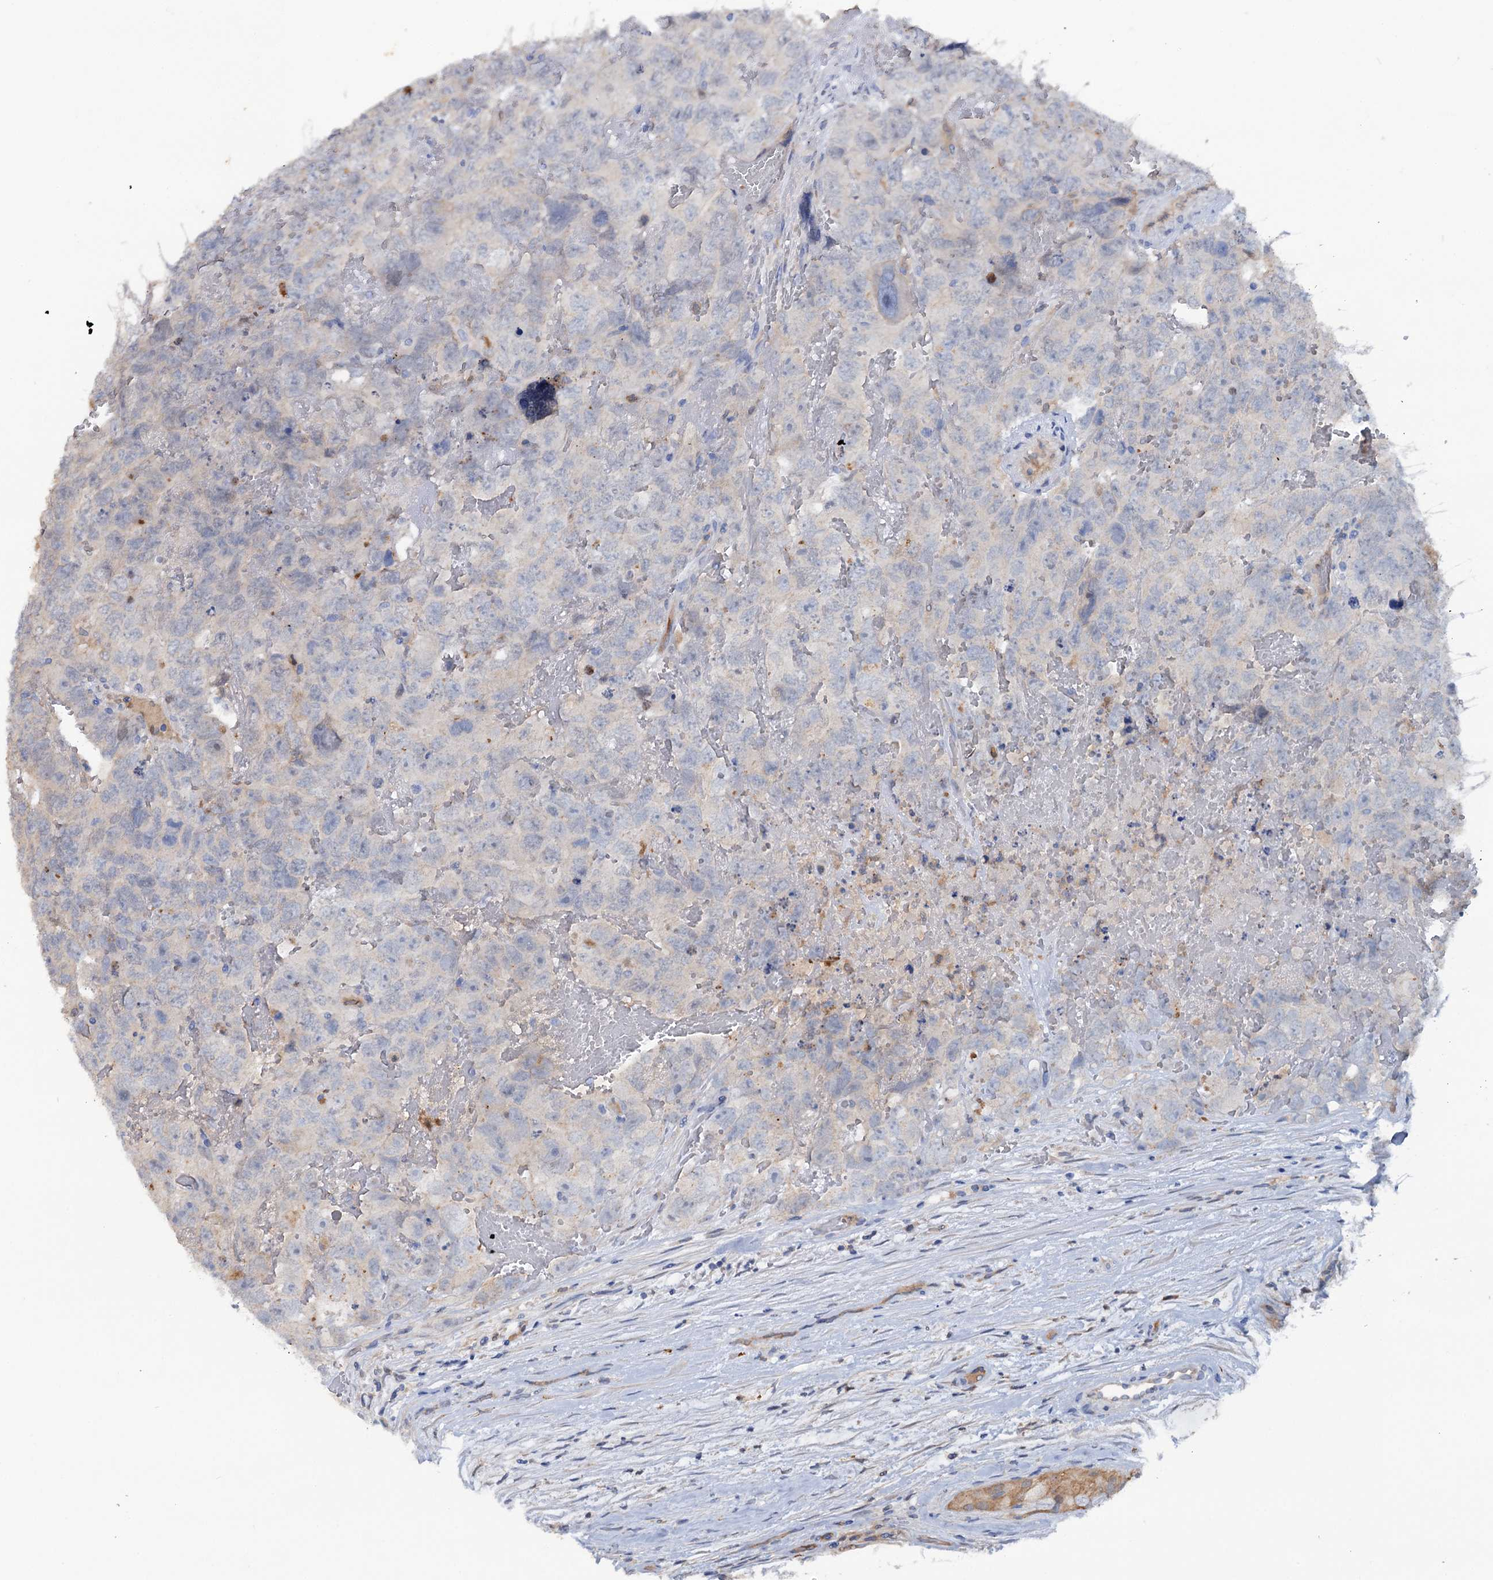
{"staining": {"intensity": "negative", "quantity": "none", "location": "none"}, "tissue": "testis cancer", "cell_type": "Tumor cells", "image_type": "cancer", "snomed": [{"axis": "morphology", "description": "Carcinoma, Embryonal, NOS"}, {"axis": "topography", "description": "Testis"}], "caption": "A photomicrograph of embryonal carcinoma (testis) stained for a protein reveals no brown staining in tumor cells.", "gene": "IL17RD", "patient": {"sex": "male", "age": 45}}